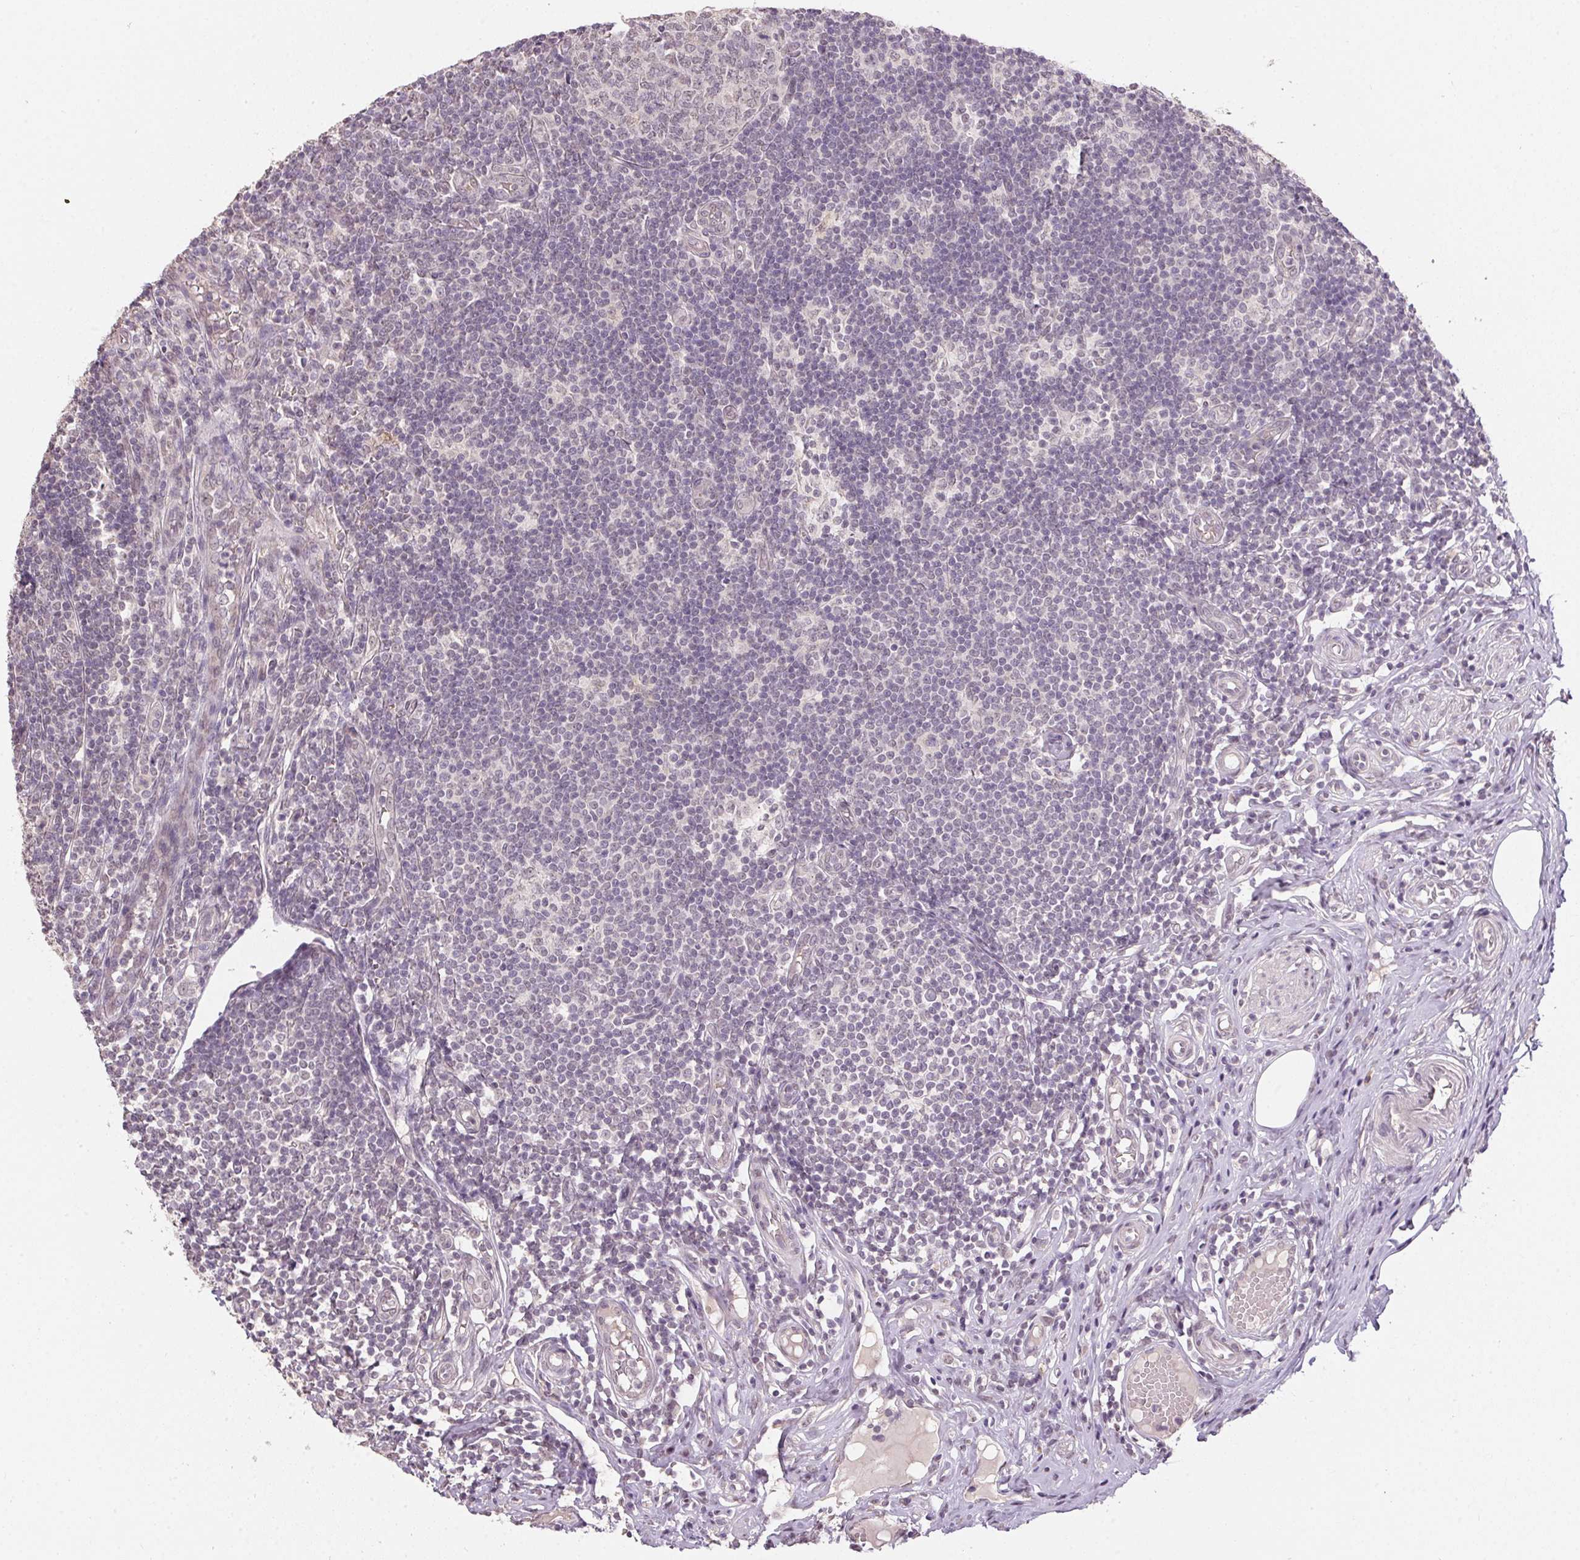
{"staining": {"intensity": "negative", "quantity": "none", "location": "none"}, "tissue": "appendix", "cell_type": "Glandular cells", "image_type": "normal", "snomed": [{"axis": "morphology", "description": "Normal tissue, NOS"}, {"axis": "topography", "description": "Appendix"}], "caption": "This is an immunohistochemistry (IHC) histopathology image of benign appendix. There is no positivity in glandular cells.", "gene": "PPP4R4", "patient": {"sex": "male", "age": 18}}